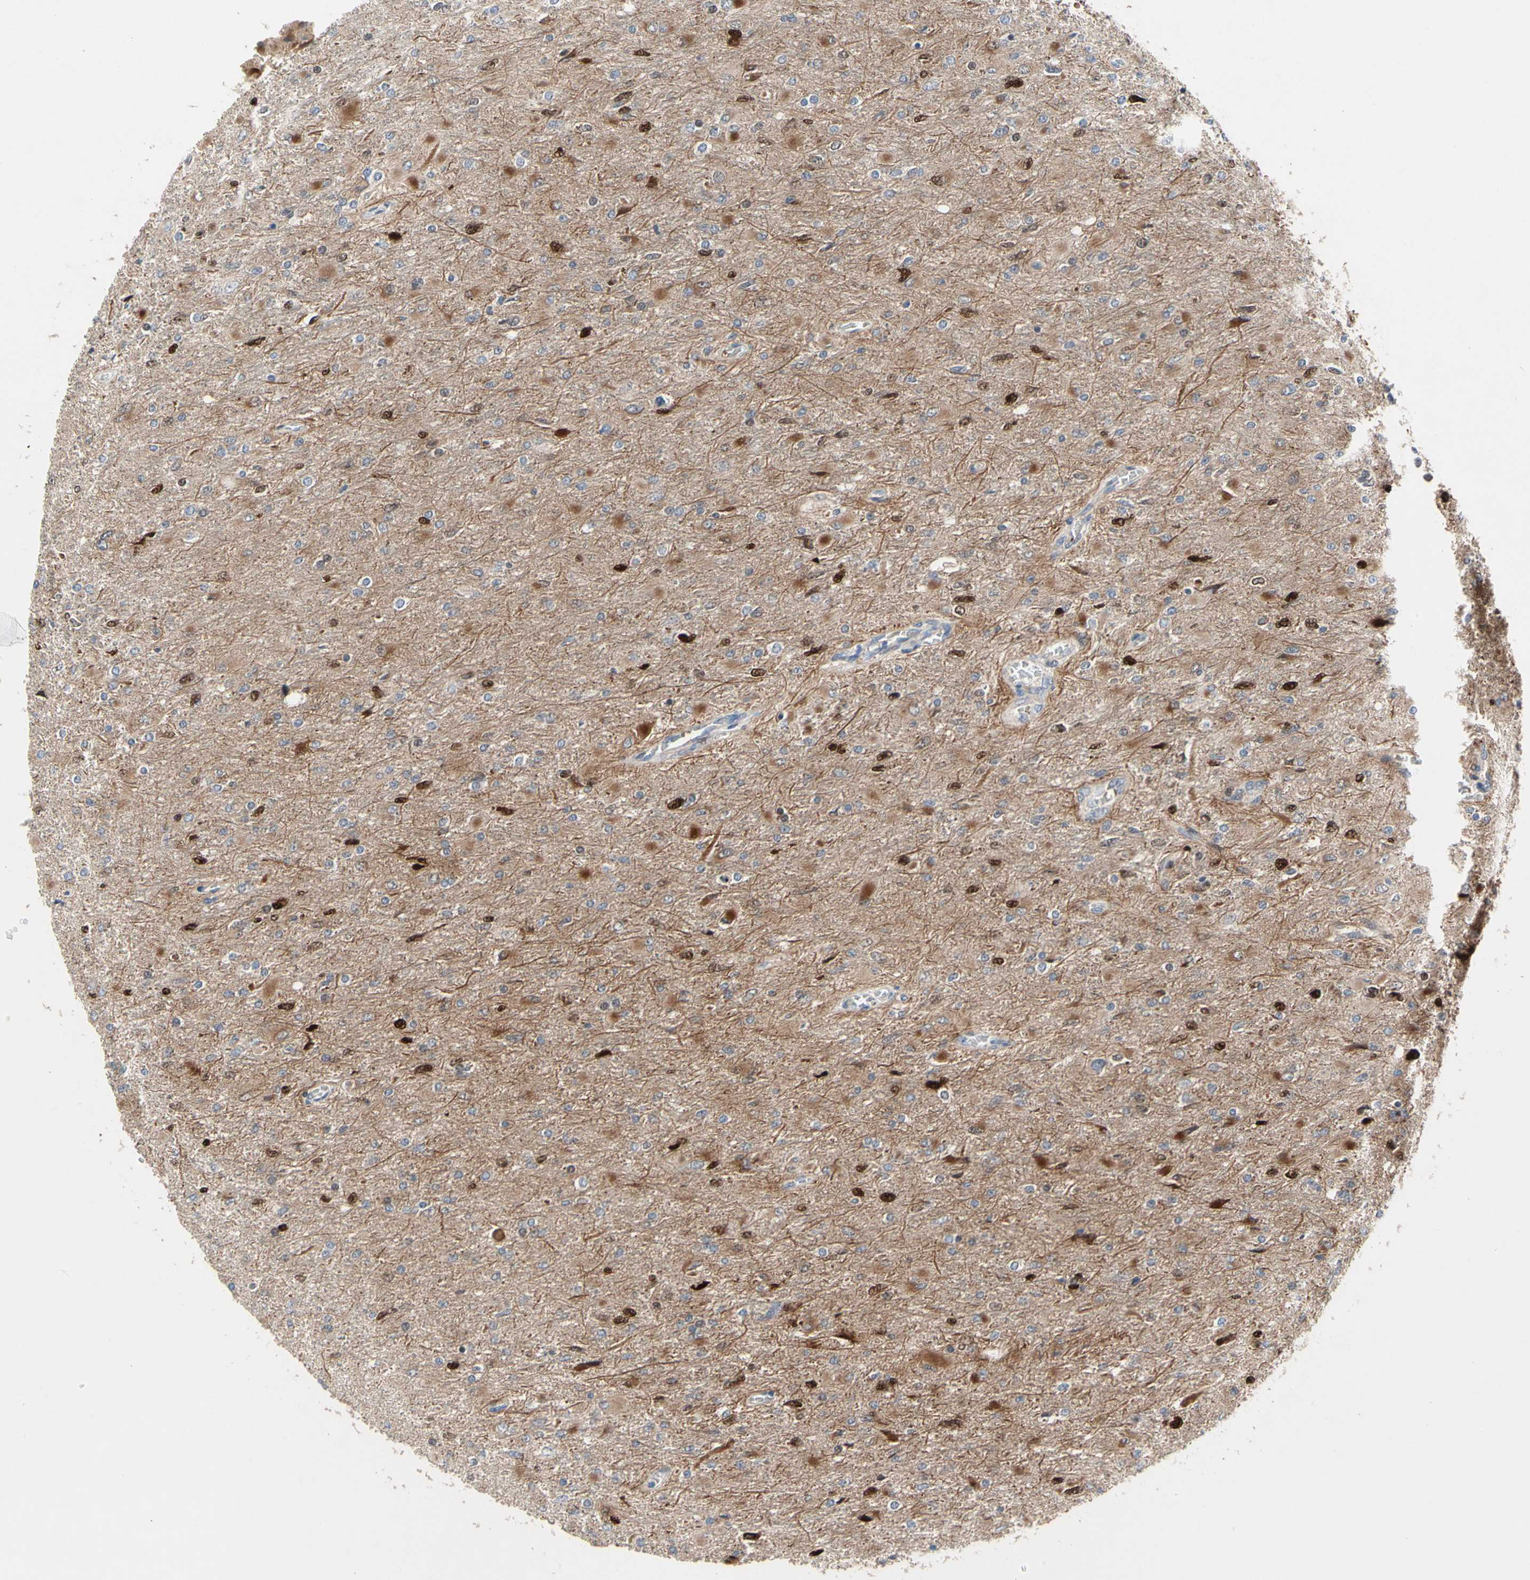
{"staining": {"intensity": "moderate", "quantity": "<25%", "location": "cytoplasmic/membranous,nuclear"}, "tissue": "glioma", "cell_type": "Tumor cells", "image_type": "cancer", "snomed": [{"axis": "morphology", "description": "Glioma, malignant, High grade"}, {"axis": "topography", "description": "Cerebral cortex"}], "caption": "Protein expression by immunohistochemistry displays moderate cytoplasmic/membranous and nuclear expression in about <25% of tumor cells in glioma. The protein is shown in brown color, while the nuclei are stained blue.", "gene": "HMGCR", "patient": {"sex": "female", "age": 36}}